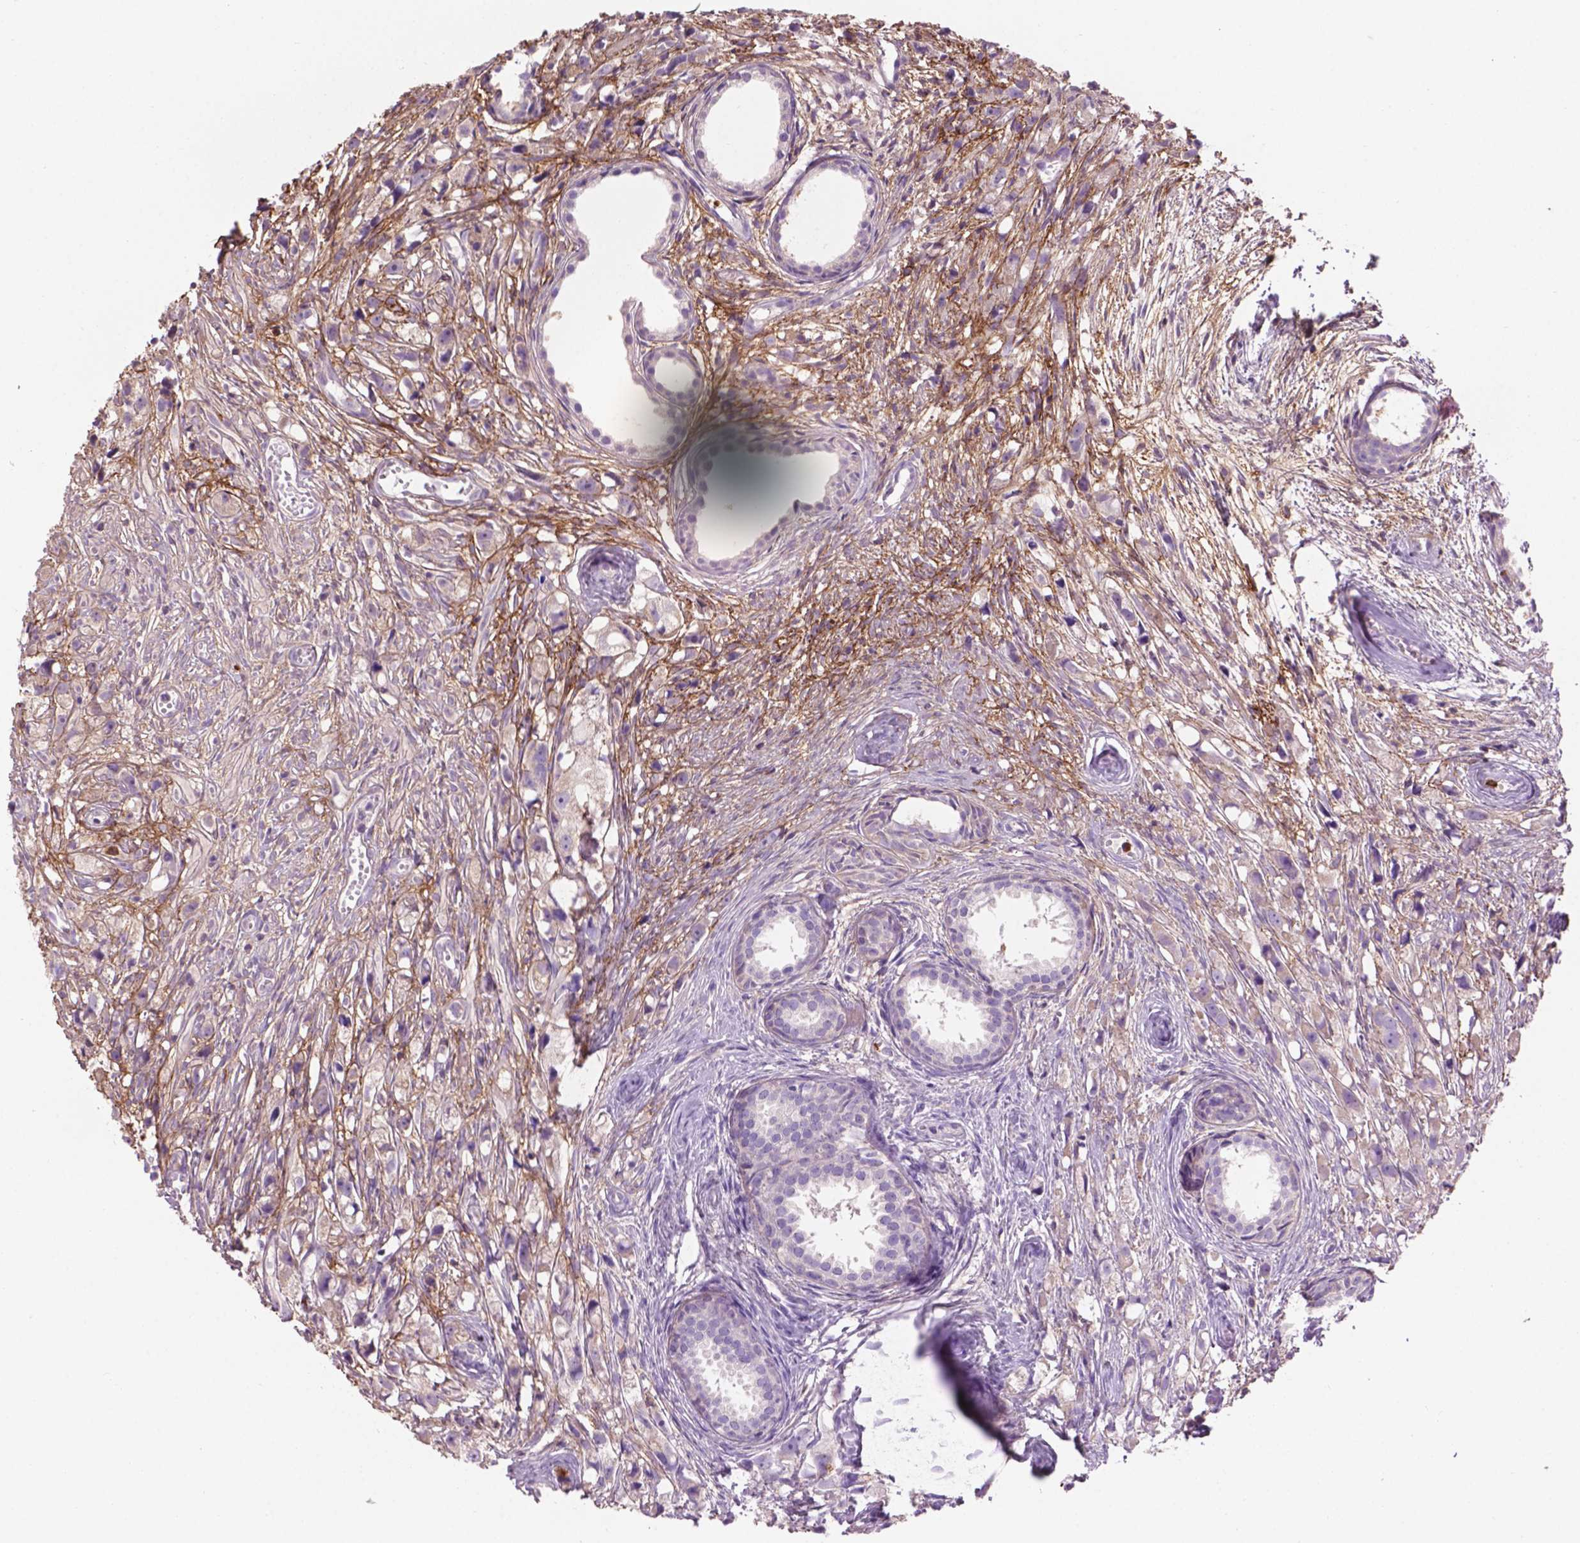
{"staining": {"intensity": "negative", "quantity": "none", "location": "none"}, "tissue": "prostate cancer", "cell_type": "Tumor cells", "image_type": "cancer", "snomed": [{"axis": "morphology", "description": "Adenocarcinoma, High grade"}, {"axis": "topography", "description": "Prostate"}], "caption": "IHC of adenocarcinoma (high-grade) (prostate) displays no positivity in tumor cells.", "gene": "LRRC3C", "patient": {"sex": "male", "age": 75}}